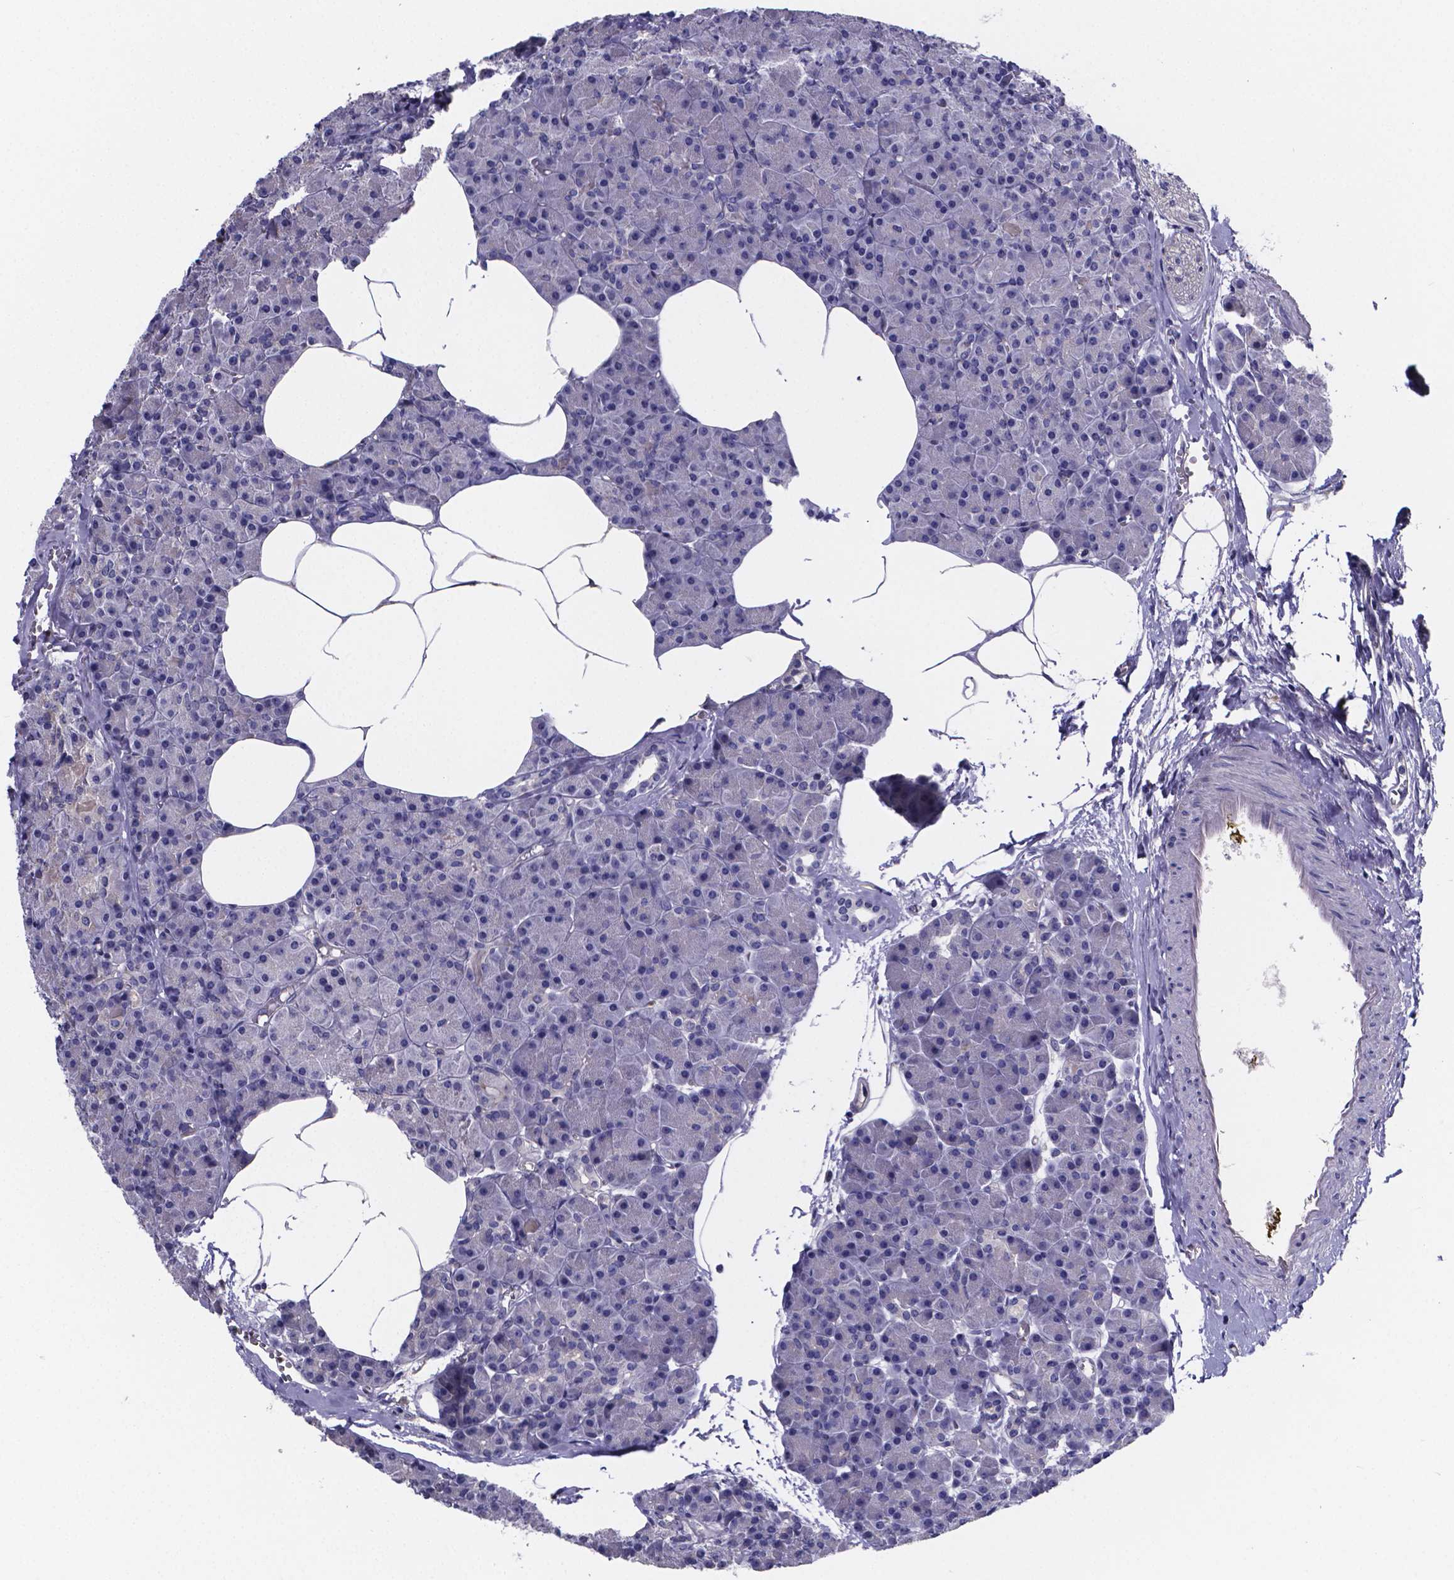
{"staining": {"intensity": "negative", "quantity": "none", "location": "none"}, "tissue": "pancreas", "cell_type": "Exocrine glandular cells", "image_type": "normal", "snomed": [{"axis": "morphology", "description": "Normal tissue, NOS"}, {"axis": "topography", "description": "Pancreas"}], "caption": "Immunohistochemistry of normal human pancreas demonstrates no expression in exocrine glandular cells. (DAB immunohistochemistry (IHC) visualized using brightfield microscopy, high magnification).", "gene": "SFRP4", "patient": {"sex": "female", "age": 45}}